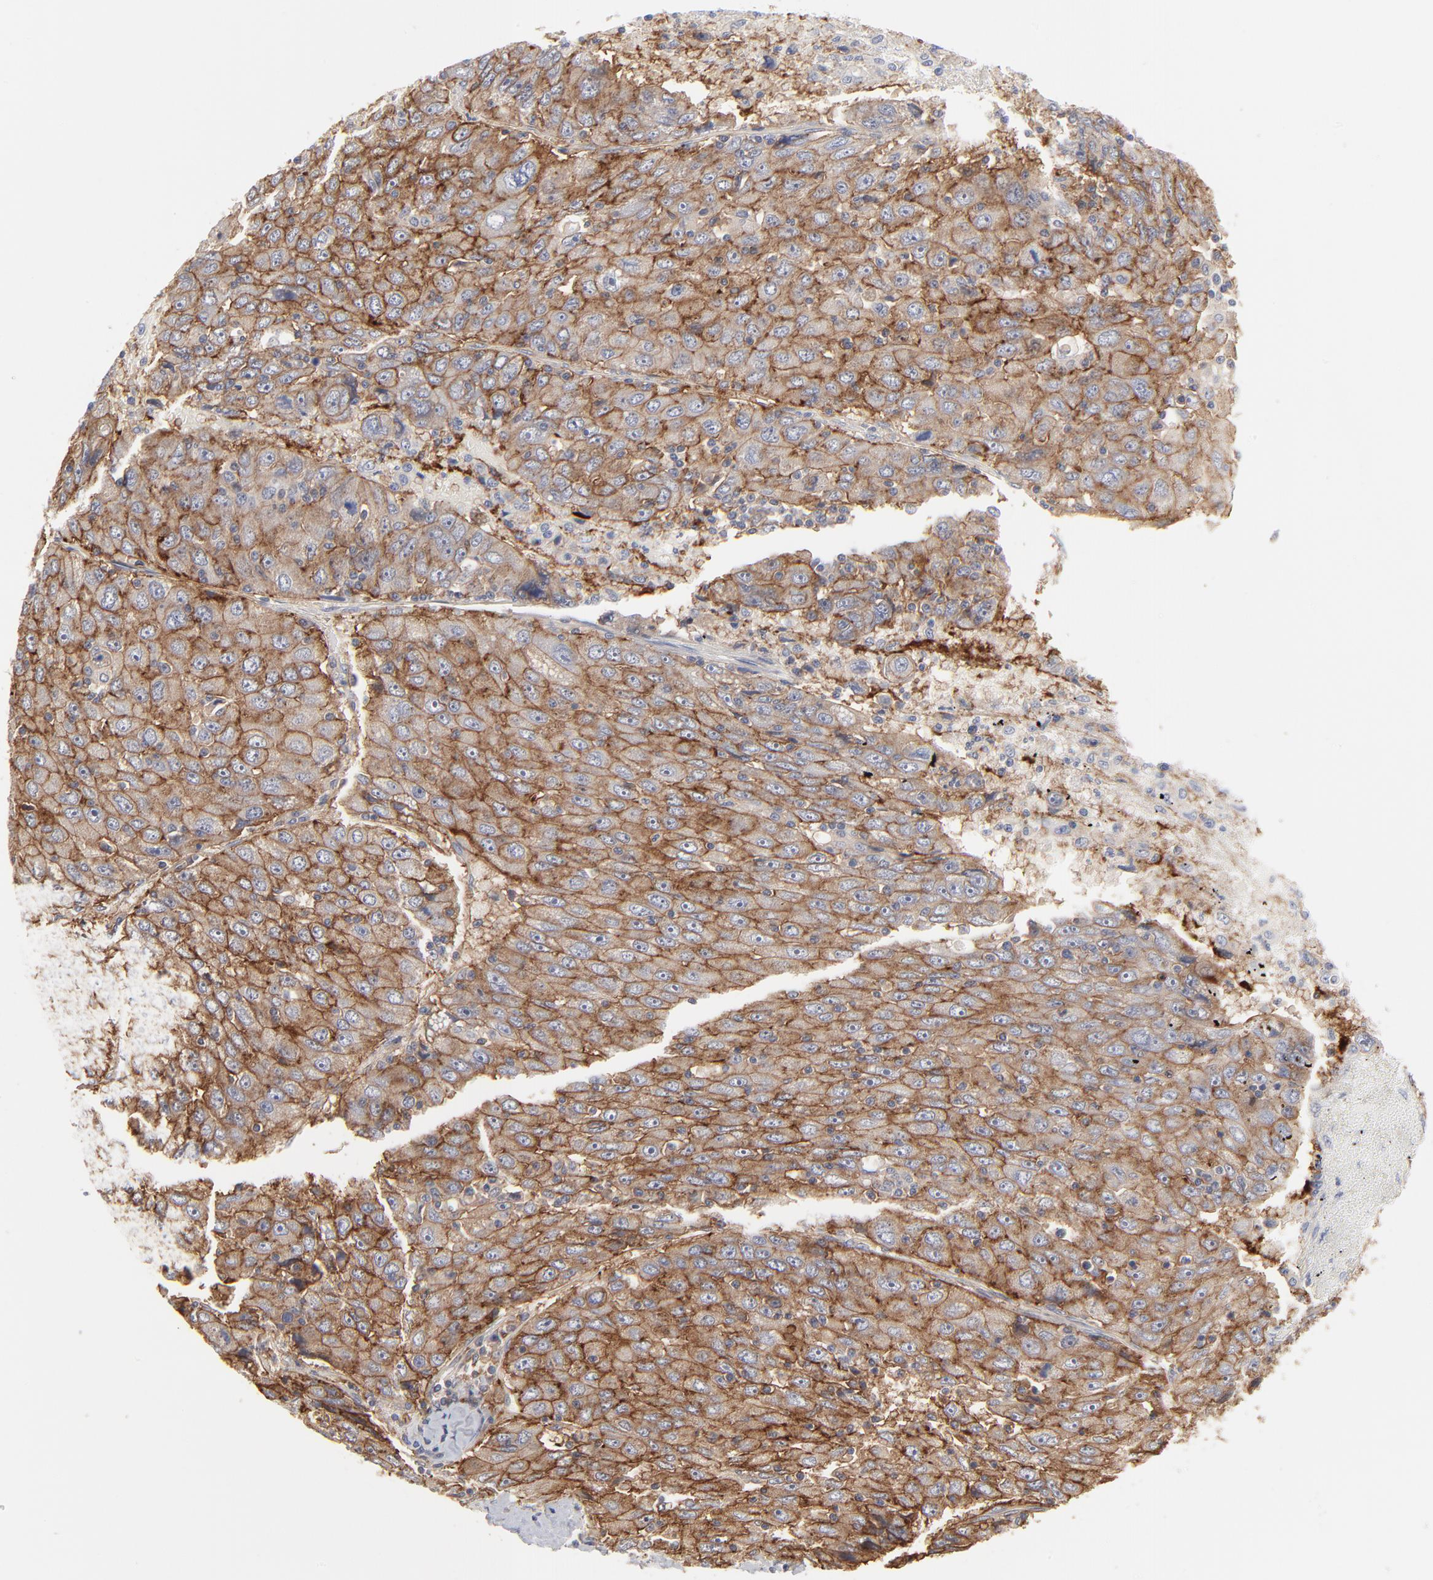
{"staining": {"intensity": "moderate", "quantity": ">75%", "location": "cytoplasmic/membranous"}, "tissue": "liver cancer", "cell_type": "Tumor cells", "image_type": "cancer", "snomed": [{"axis": "morphology", "description": "Carcinoma, Hepatocellular, NOS"}, {"axis": "topography", "description": "Liver"}], "caption": "A photomicrograph showing moderate cytoplasmic/membranous expression in approximately >75% of tumor cells in liver cancer, as visualized by brown immunohistochemical staining.", "gene": "SLC16A1", "patient": {"sex": "male", "age": 49}}